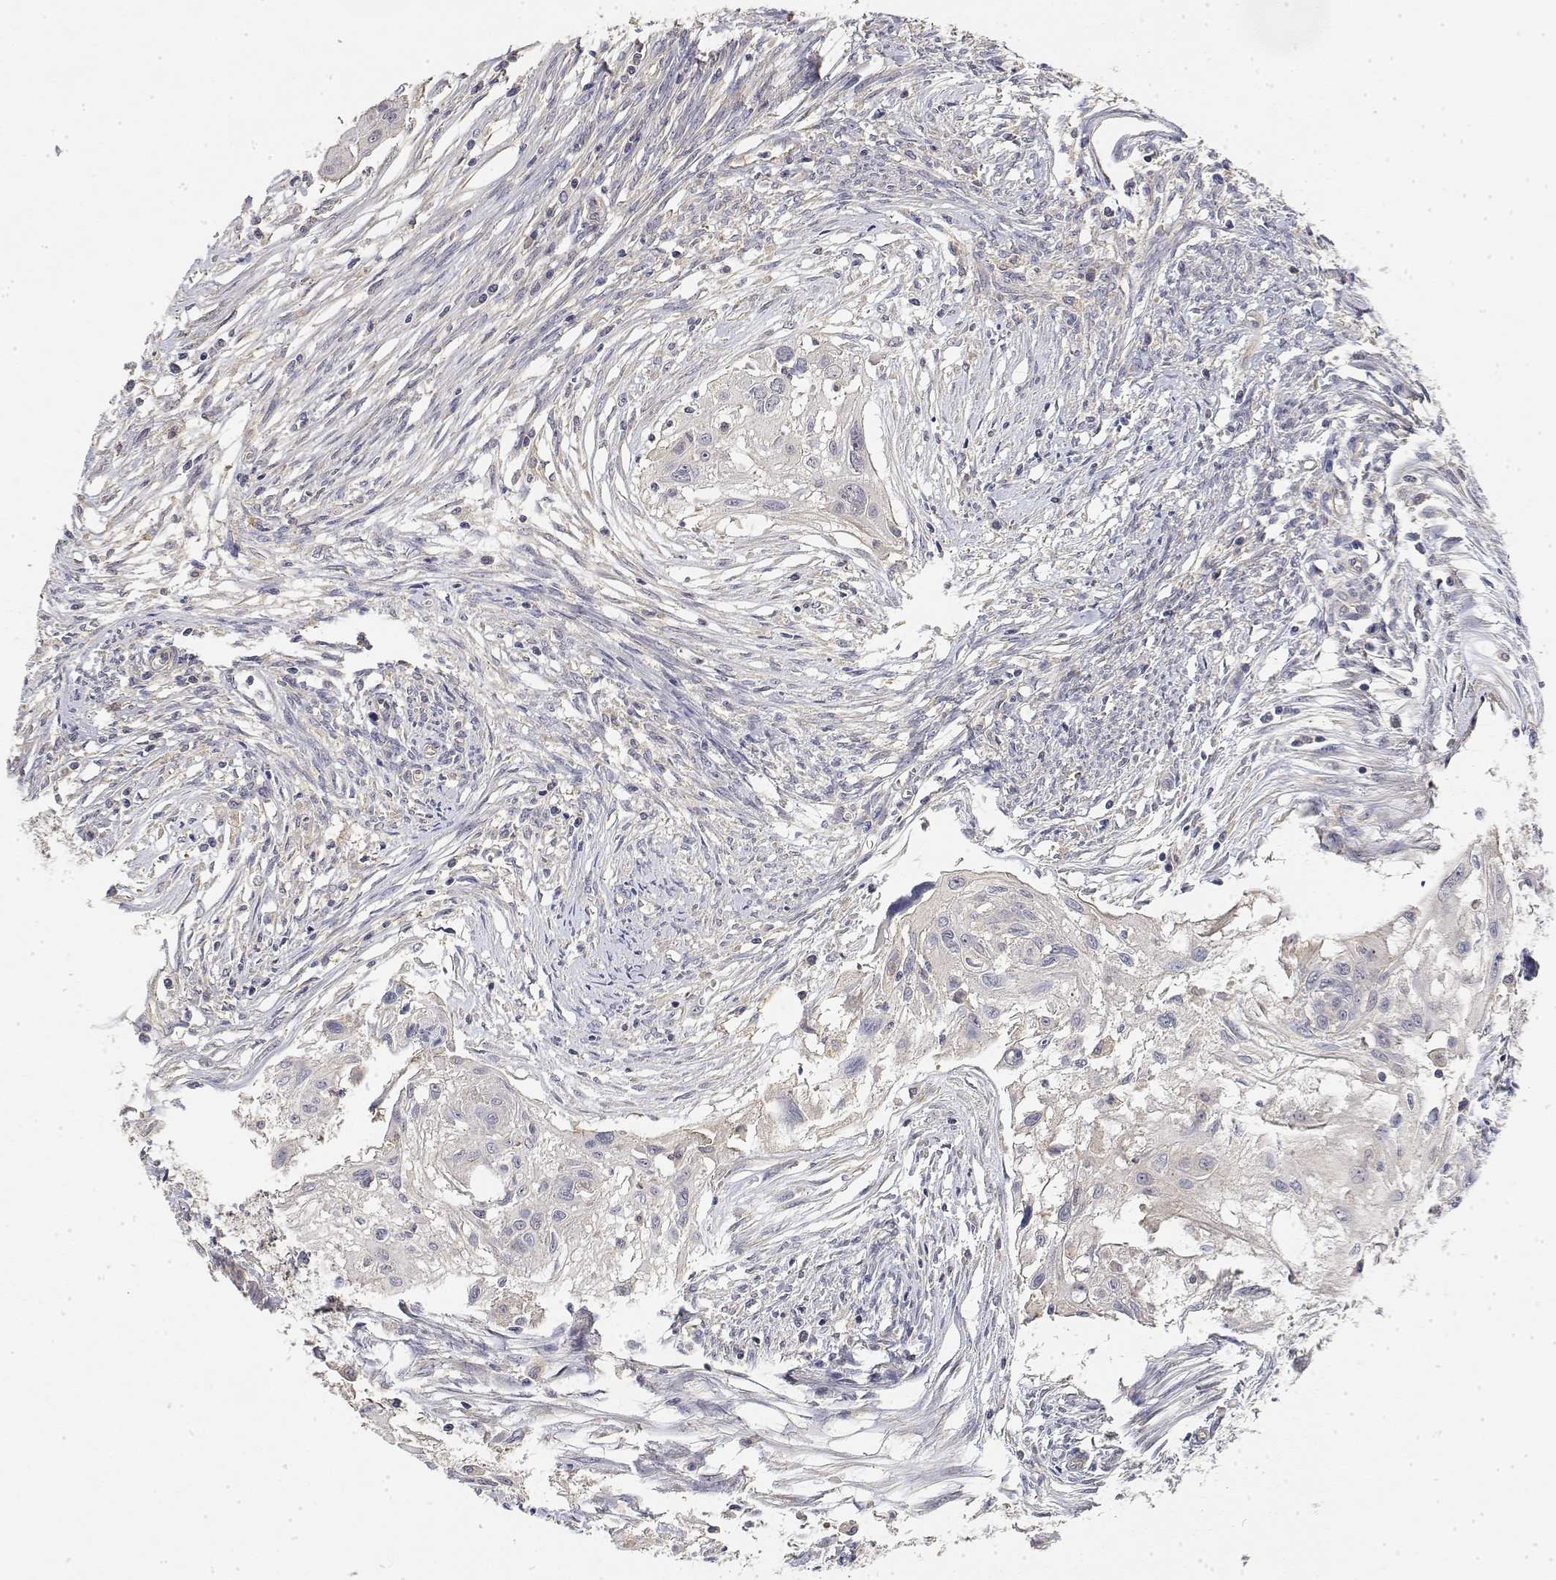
{"staining": {"intensity": "negative", "quantity": "none", "location": "none"}, "tissue": "cervical cancer", "cell_type": "Tumor cells", "image_type": "cancer", "snomed": [{"axis": "morphology", "description": "Squamous cell carcinoma, NOS"}, {"axis": "topography", "description": "Cervix"}], "caption": "IHC photomicrograph of human squamous cell carcinoma (cervical) stained for a protein (brown), which exhibits no expression in tumor cells.", "gene": "LONRF3", "patient": {"sex": "female", "age": 49}}